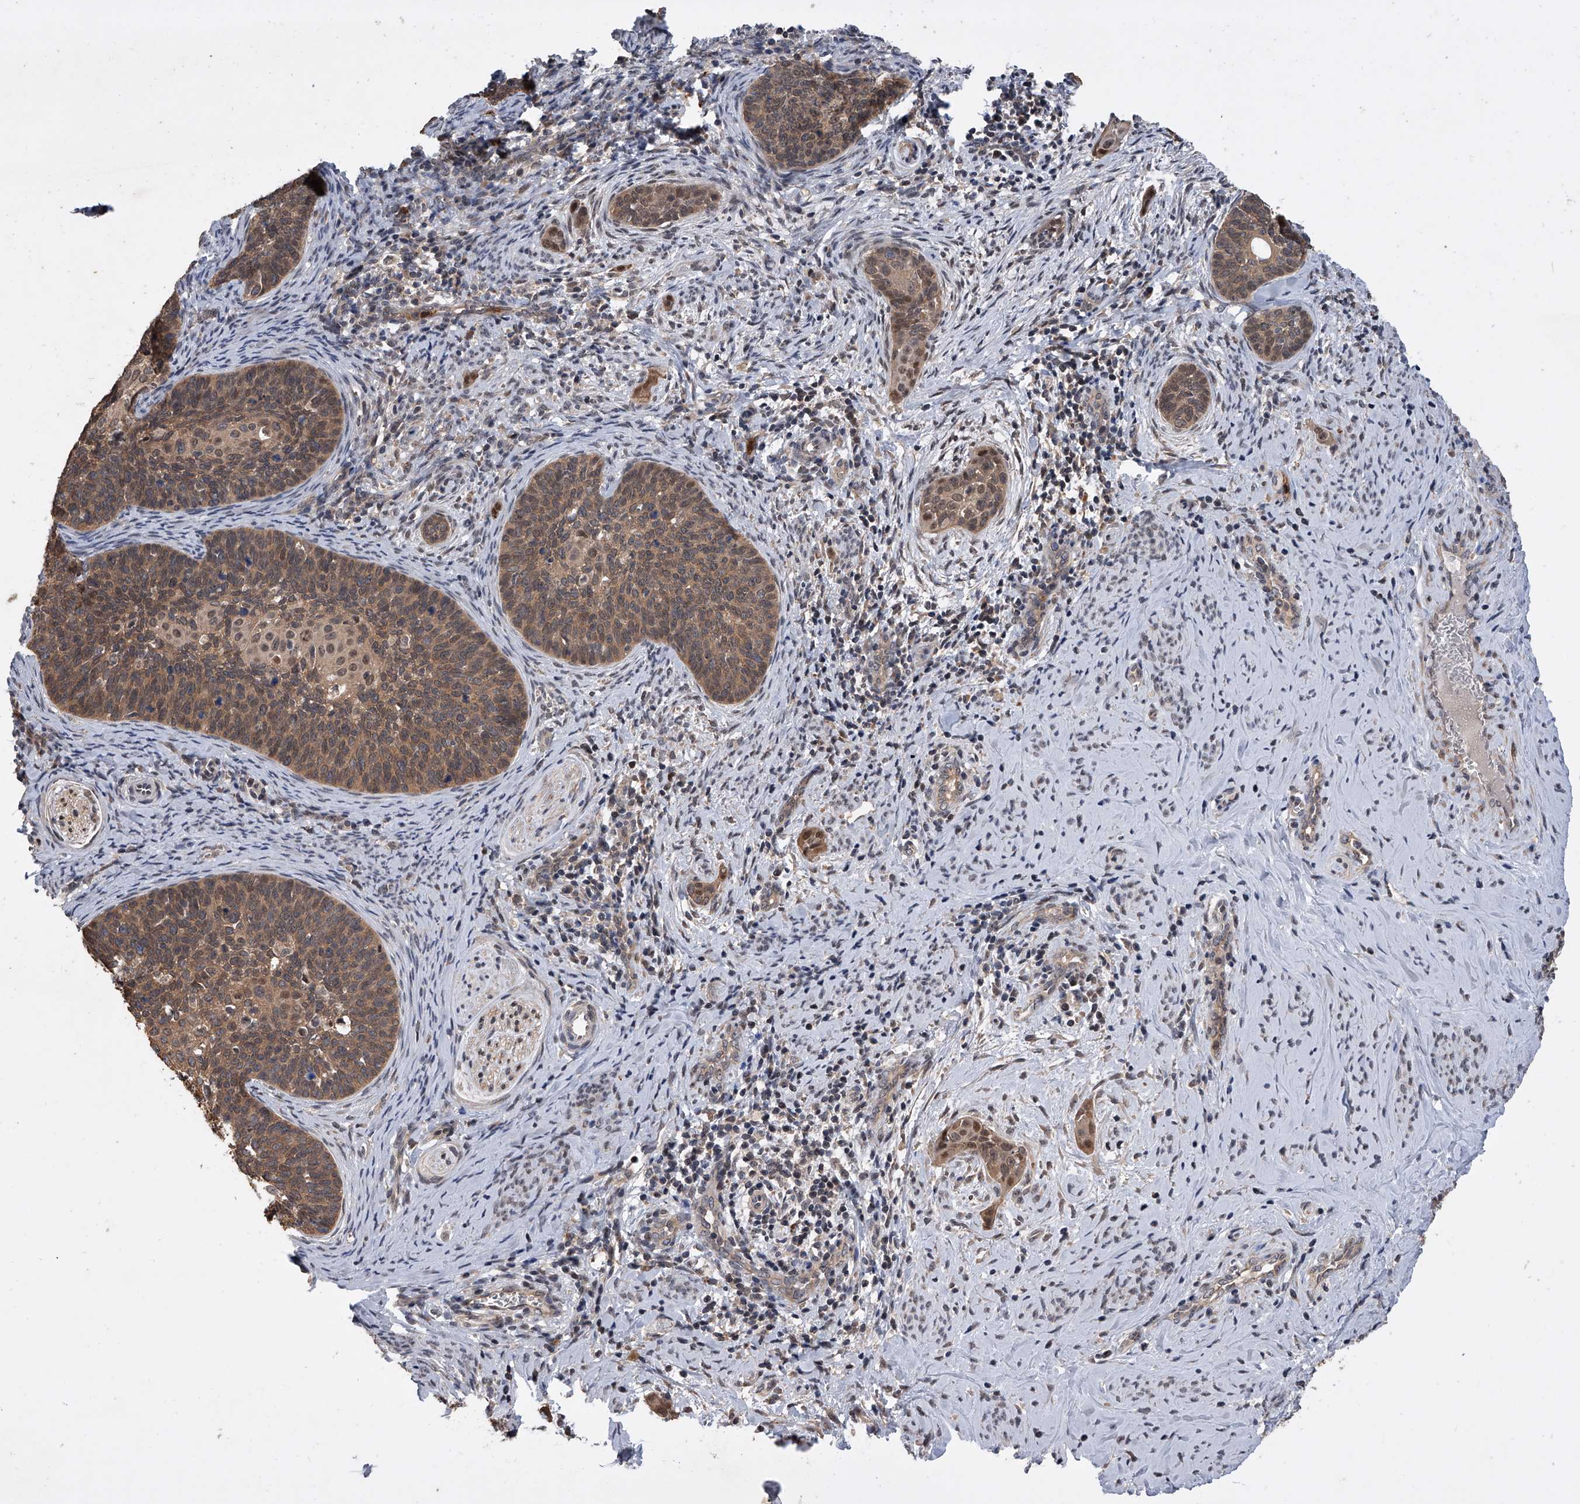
{"staining": {"intensity": "moderate", "quantity": ">75%", "location": "cytoplasmic/membranous,nuclear"}, "tissue": "cervical cancer", "cell_type": "Tumor cells", "image_type": "cancer", "snomed": [{"axis": "morphology", "description": "Squamous cell carcinoma, NOS"}, {"axis": "topography", "description": "Cervix"}], "caption": "Protein expression analysis of squamous cell carcinoma (cervical) exhibits moderate cytoplasmic/membranous and nuclear expression in about >75% of tumor cells.", "gene": "BHLHE23", "patient": {"sex": "female", "age": 33}}